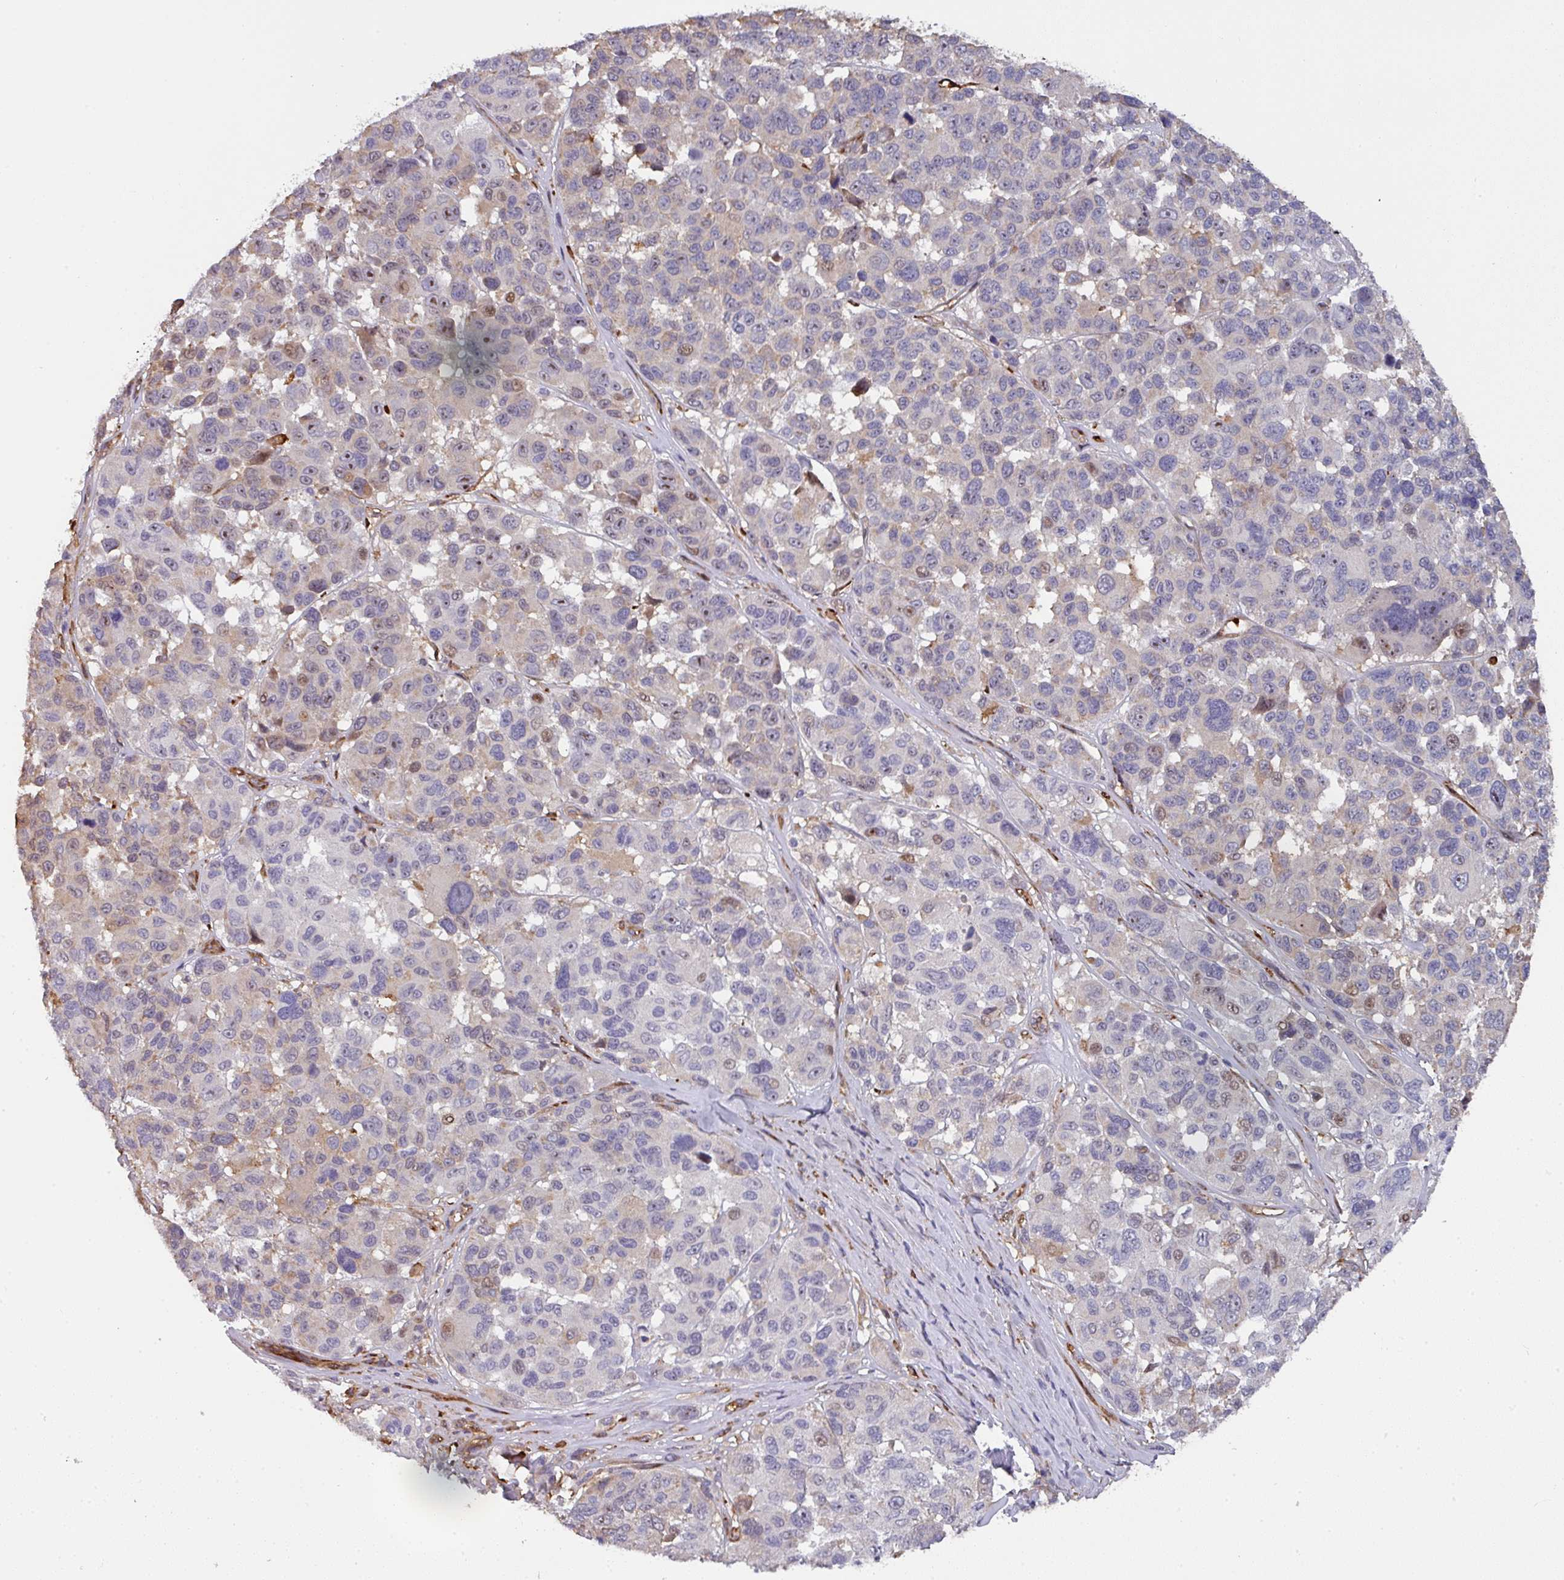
{"staining": {"intensity": "weak", "quantity": "<25%", "location": "cytoplasmic/membranous,nuclear"}, "tissue": "melanoma", "cell_type": "Tumor cells", "image_type": "cancer", "snomed": [{"axis": "morphology", "description": "Malignant melanoma, NOS"}, {"axis": "topography", "description": "Skin"}], "caption": "There is no significant positivity in tumor cells of melanoma. (DAB (3,3'-diaminobenzidine) immunohistochemistry, high magnification).", "gene": "BEND5", "patient": {"sex": "female", "age": 66}}